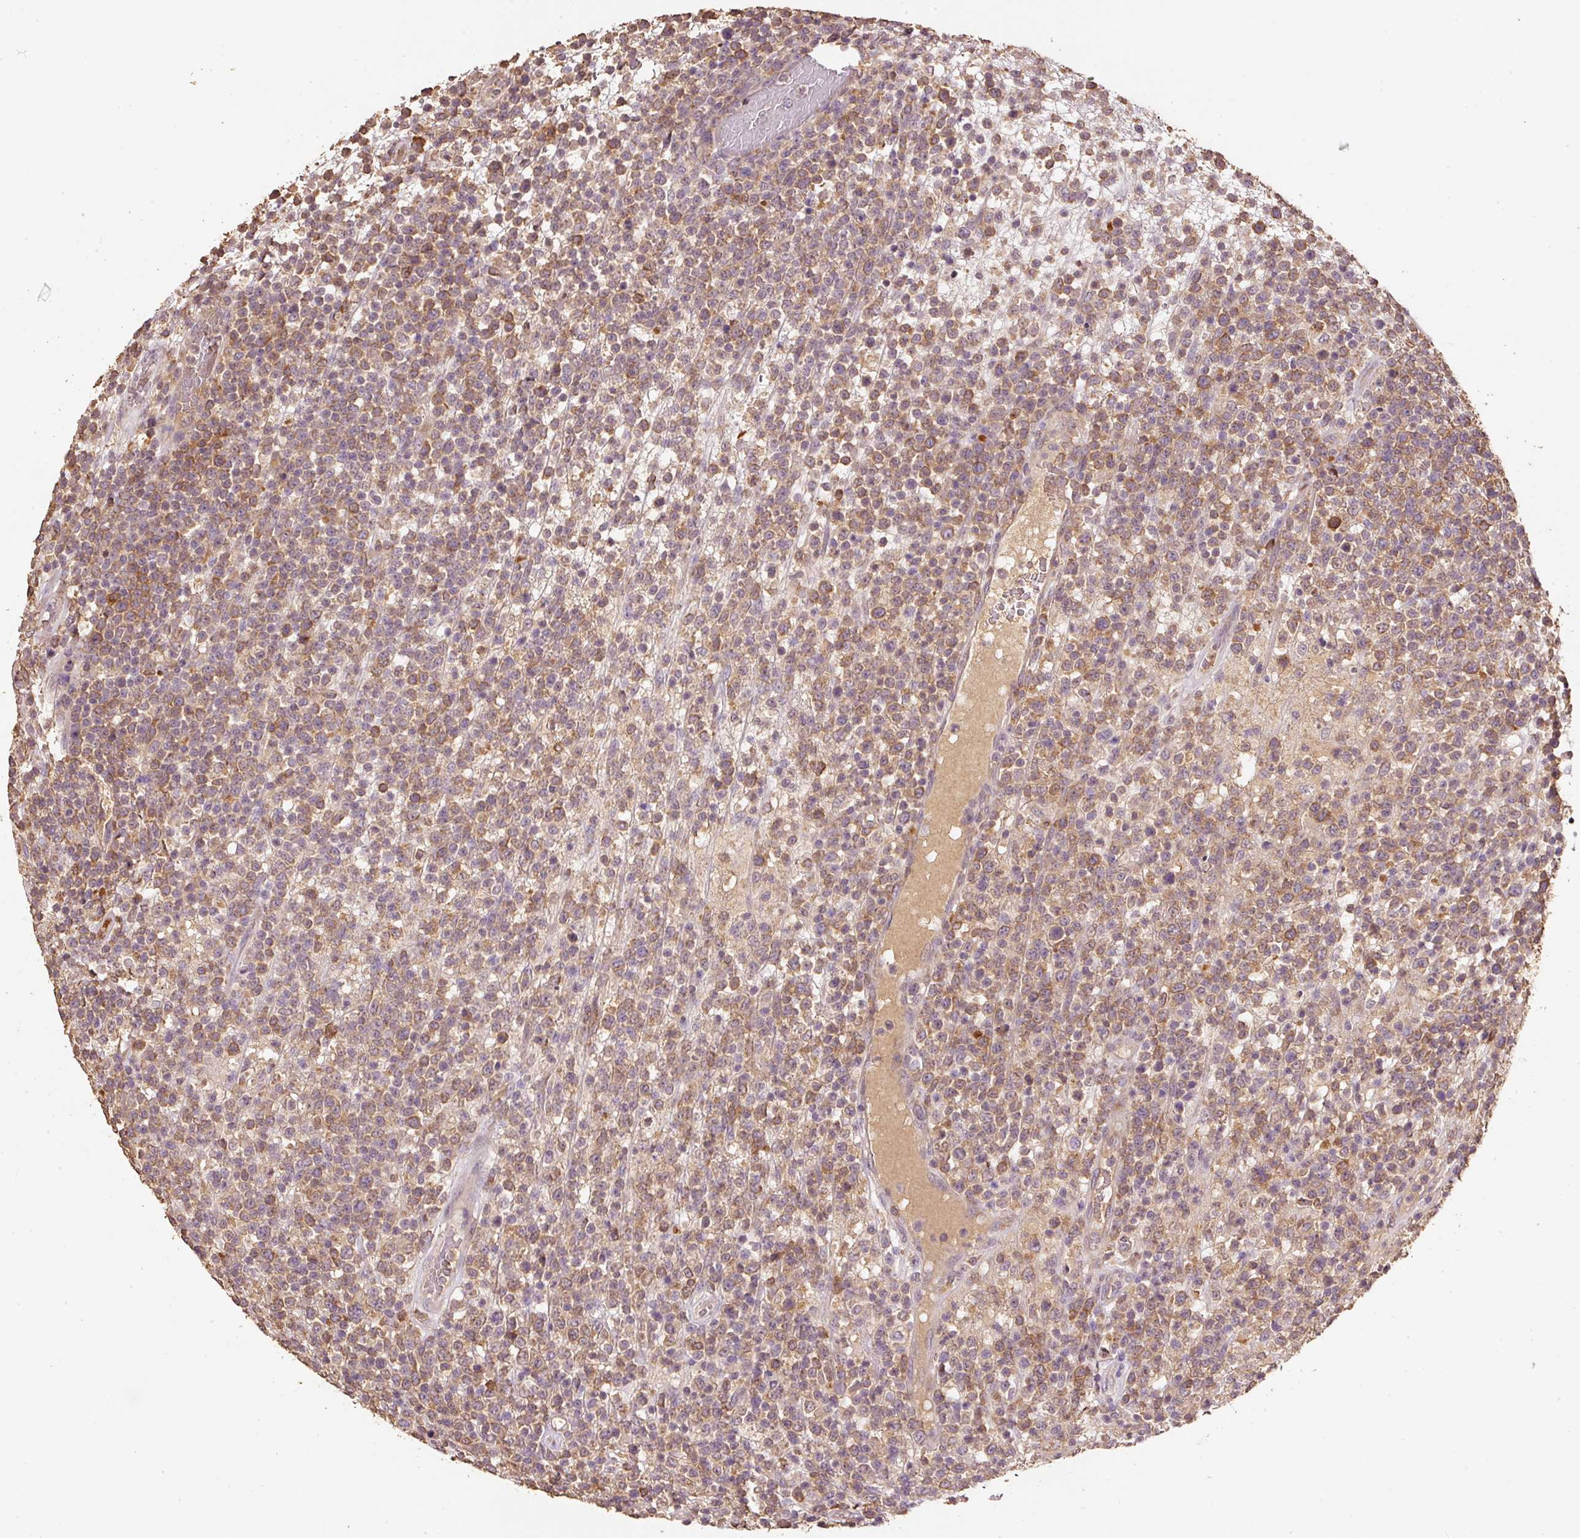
{"staining": {"intensity": "moderate", "quantity": ">75%", "location": "cytoplasmic/membranous,nuclear"}, "tissue": "lymphoma", "cell_type": "Tumor cells", "image_type": "cancer", "snomed": [{"axis": "morphology", "description": "Malignant lymphoma, non-Hodgkin's type, High grade"}, {"axis": "topography", "description": "Colon"}], "caption": "Protein expression by immunohistochemistry (IHC) shows moderate cytoplasmic/membranous and nuclear staining in approximately >75% of tumor cells in malignant lymphoma, non-Hodgkin's type (high-grade). The staining was performed using DAB (3,3'-diaminobenzidine), with brown indicating positive protein expression. Nuclei are stained blue with hematoxylin.", "gene": "HERC2", "patient": {"sex": "female", "age": 53}}